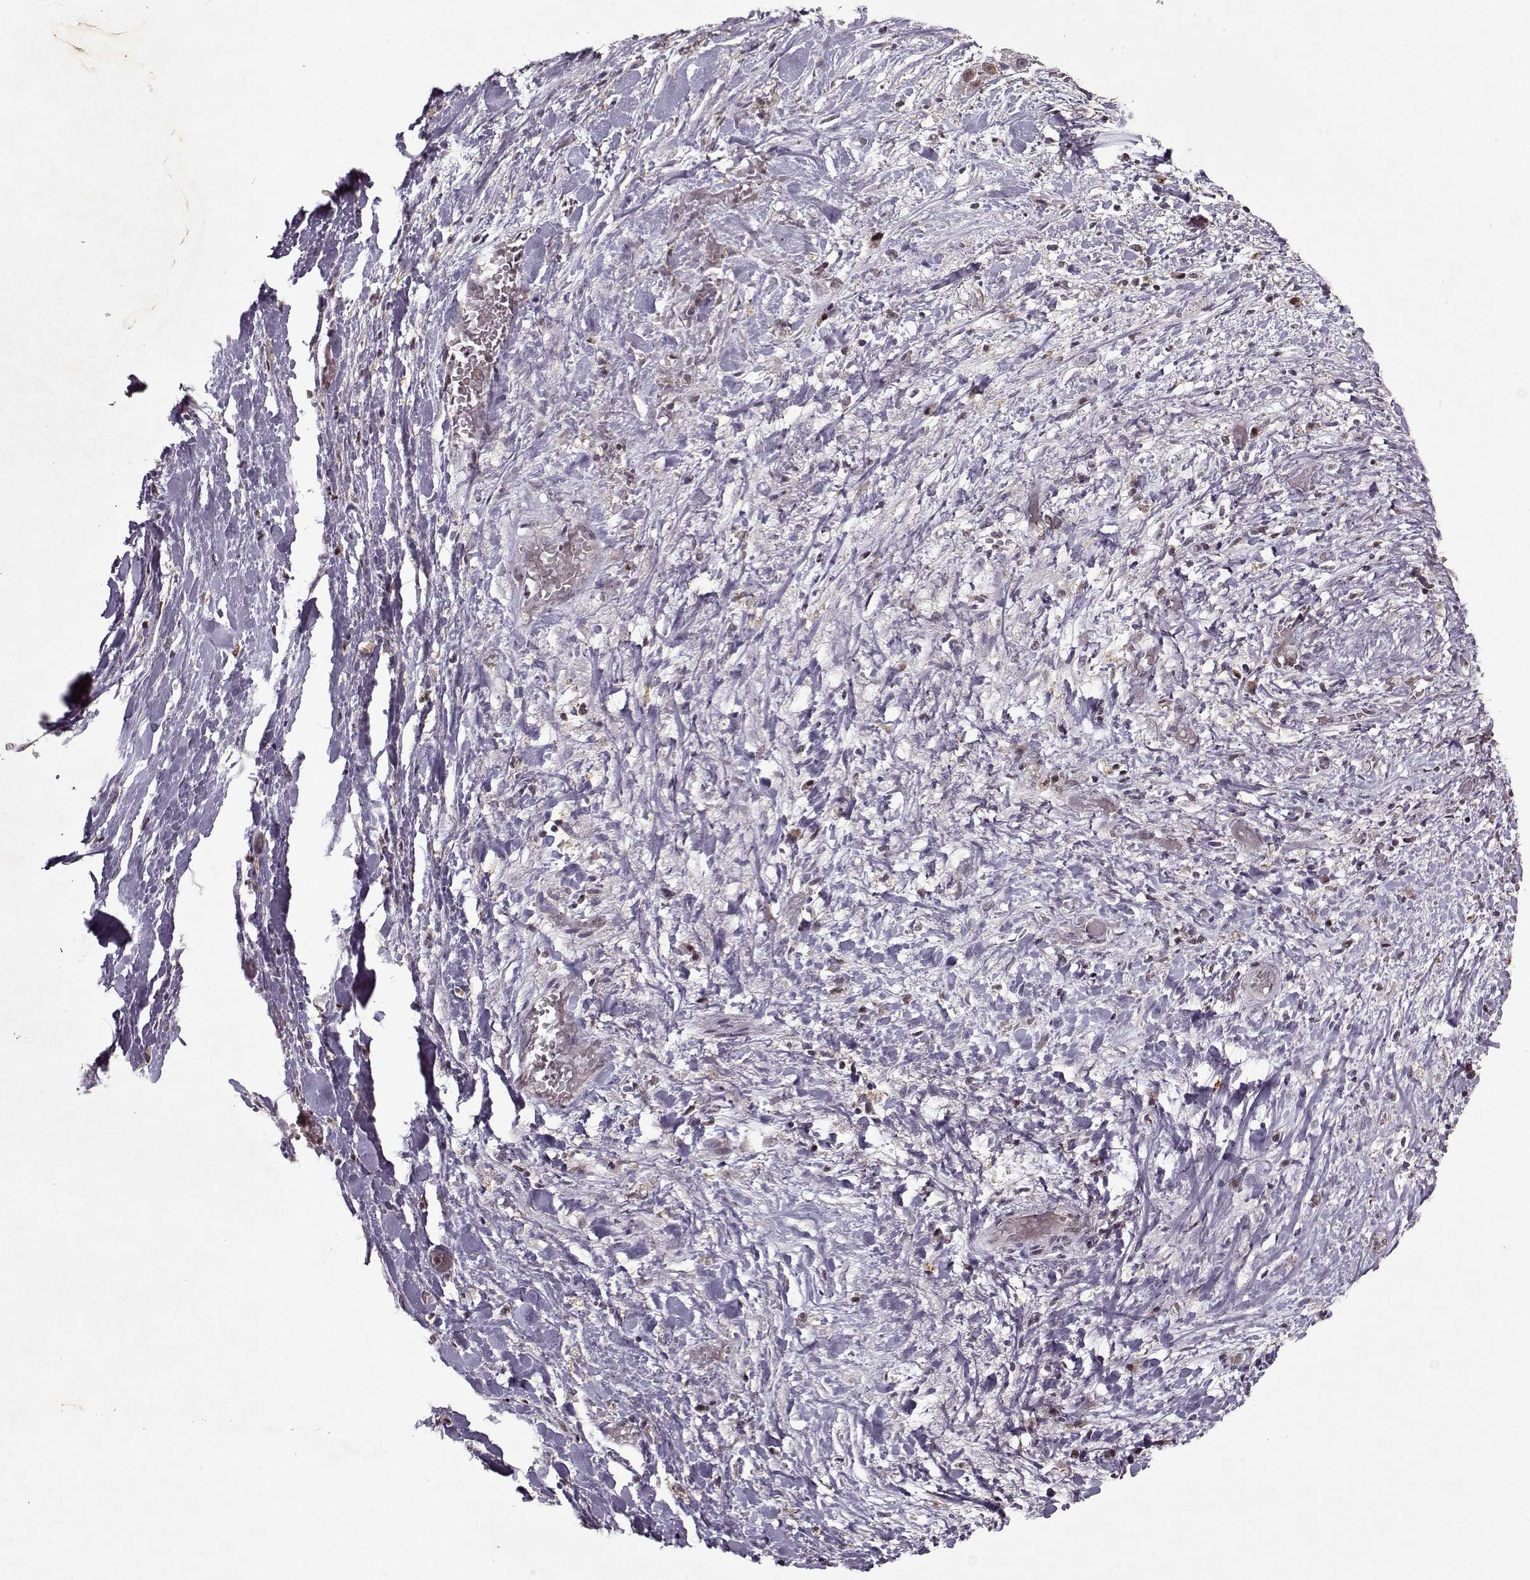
{"staining": {"intensity": "negative", "quantity": "none", "location": "none"}, "tissue": "liver cancer", "cell_type": "Tumor cells", "image_type": "cancer", "snomed": [{"axis": "morphology", "description": "Cholangiocarcinoma"}, {"axis": "topography", "description": "Liver"}], "caption": "Tumor cells are negative for brown protein staining in liver cancer.", "gene": "PSMA7", "patient": {"sex": "female", "age": 52}}